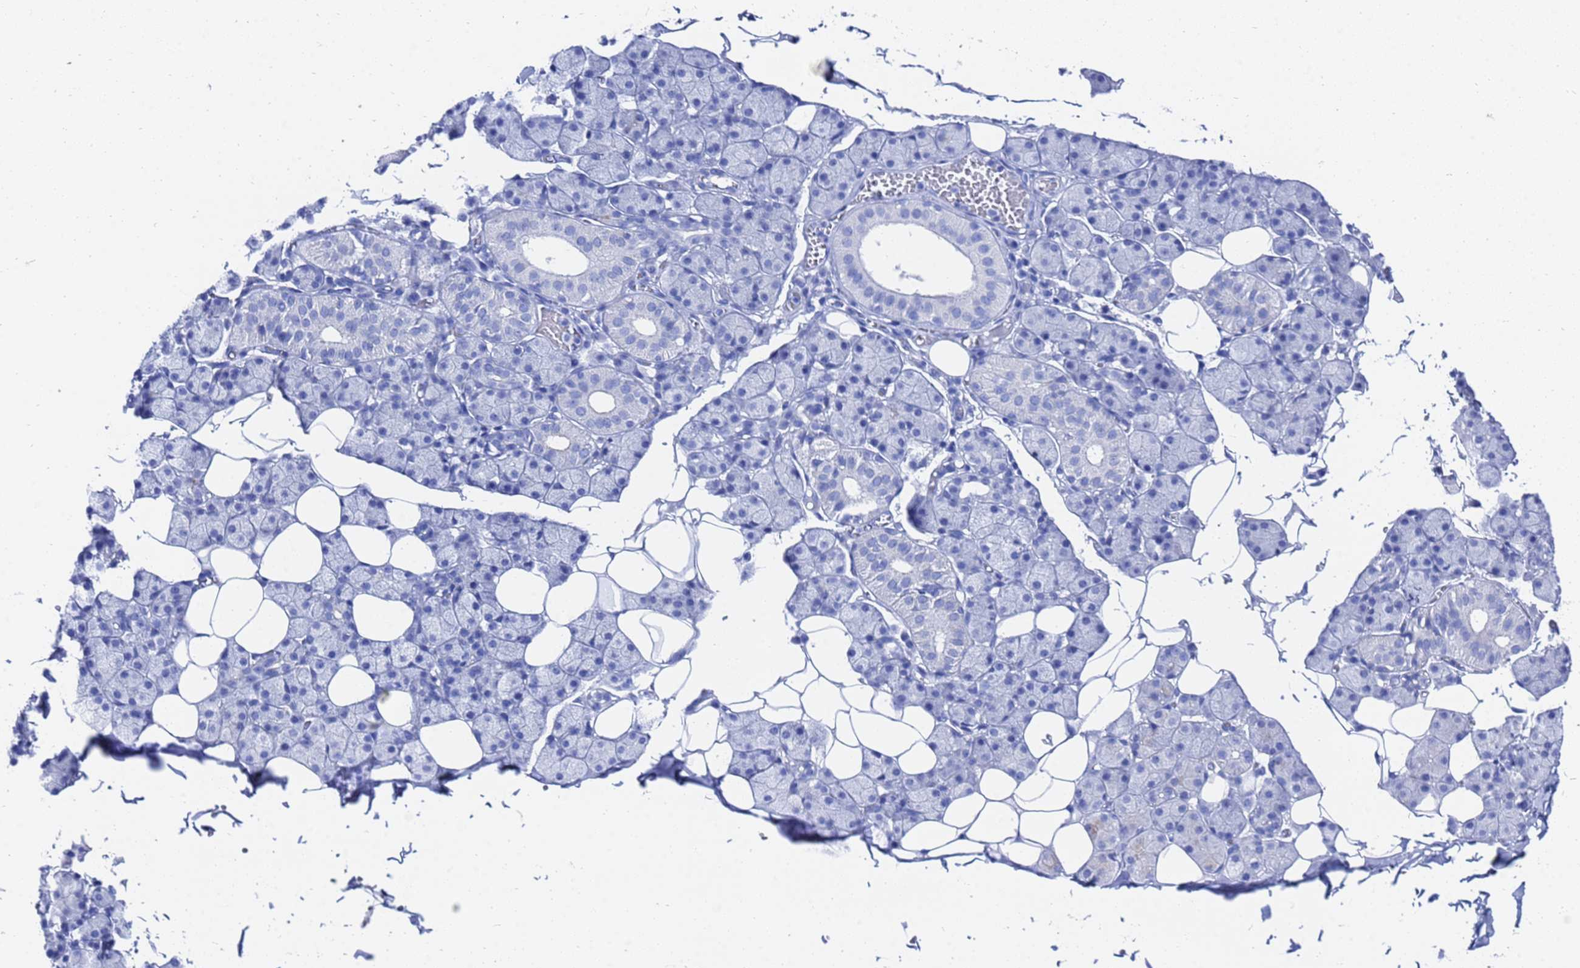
{"staining": {"intensity": "strong", "quantity": "<25%", "location": "cytoplasmic/membranous"}, "tissue": "salivary gland", "cell_type": "Glandular cells", "image_type": "normal", "snomed": [{"axis": "morphology", "description": "Normal tissue, NOS"}, {"axis": "topography", "description": "Salivary gland"}], "caption": "Immunohistochemical staining of benign human salivary gland exhibits <25% levels of strong cytoplasmic/membranous protein expression in about <25% of glandular cells.", "gene": "GGT1", "patient": {"sex": "female", "age": 33}}